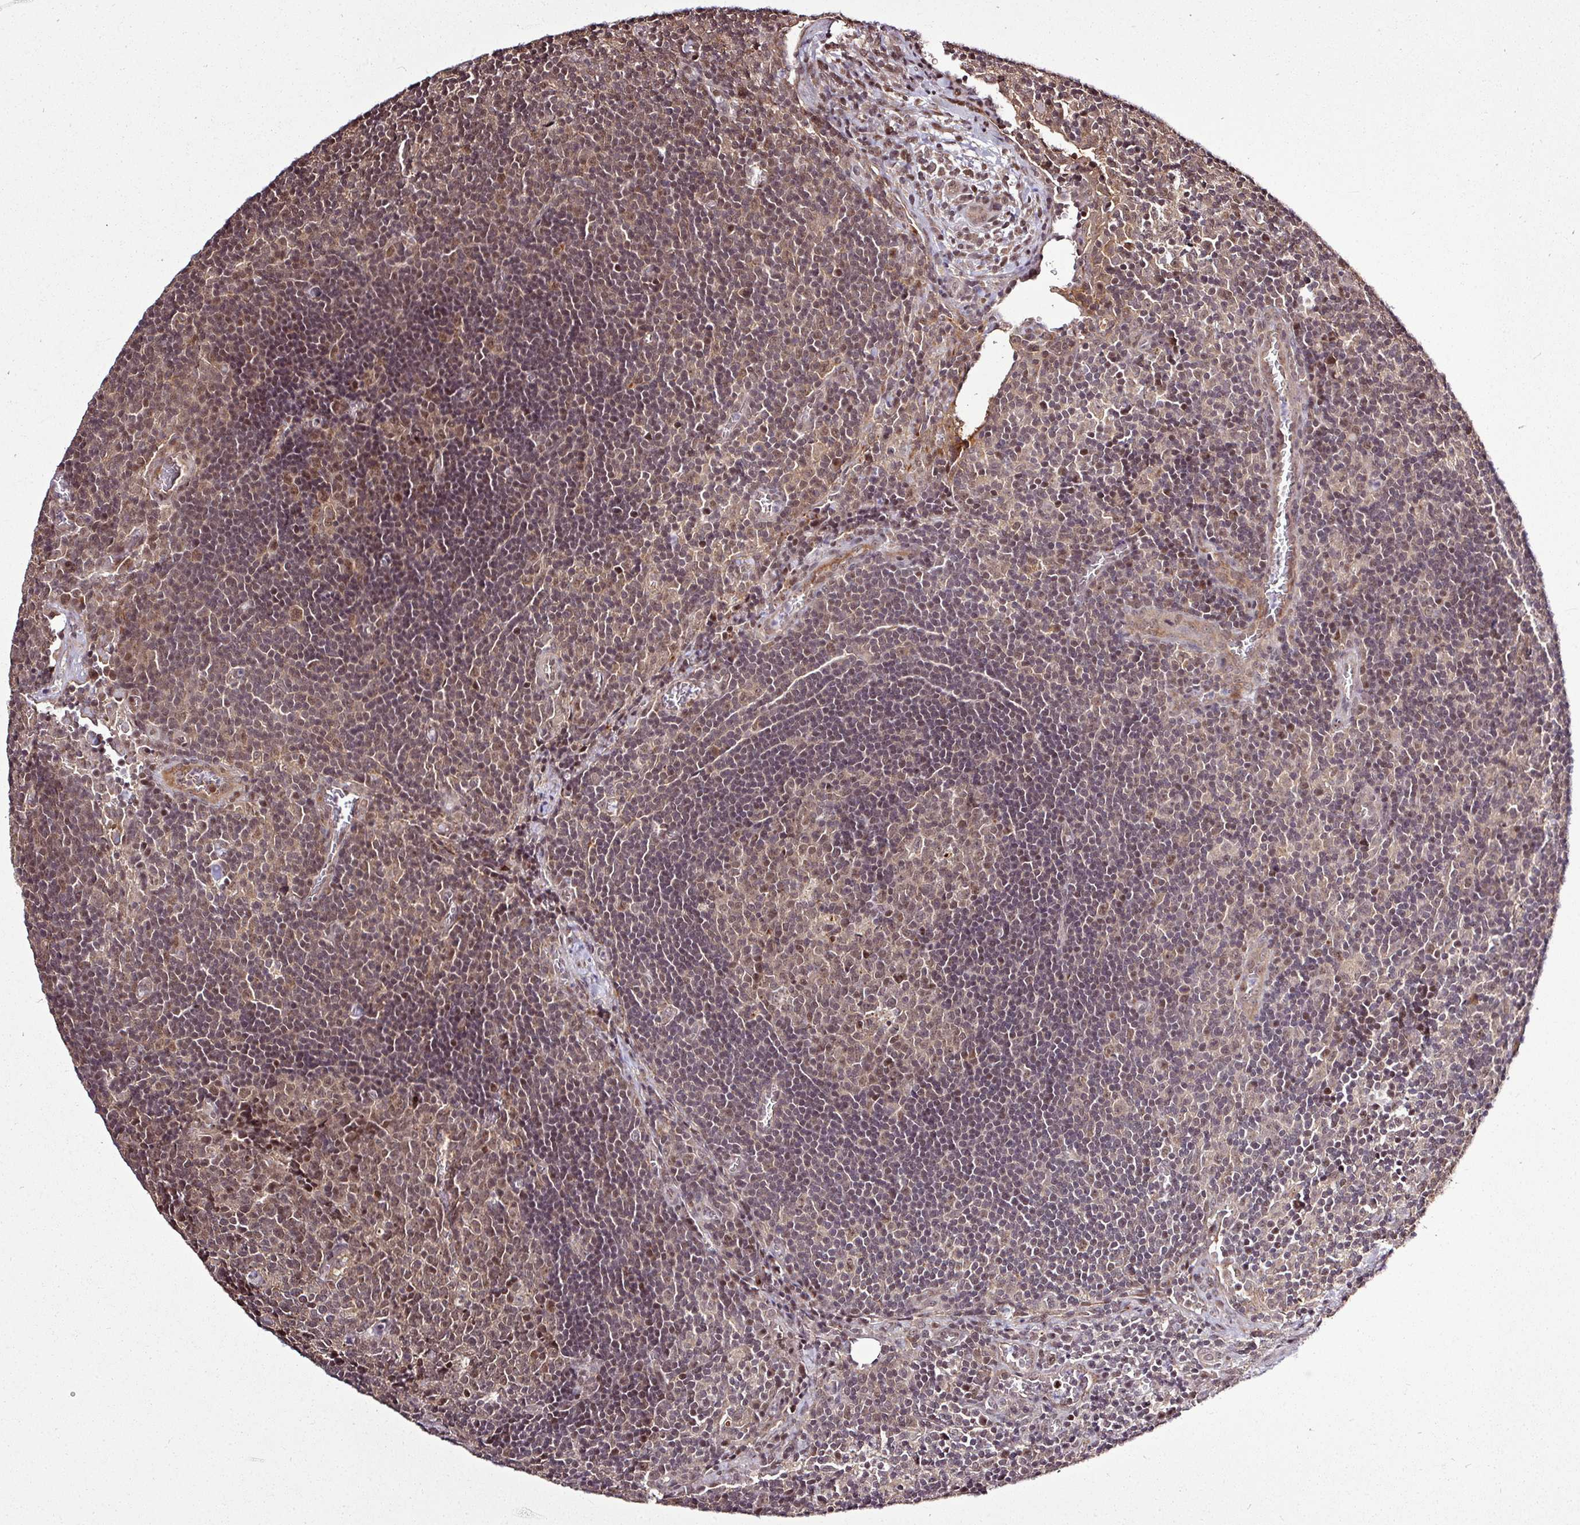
{"staining": {"intensity": "moderate", "quantity": ">75%", "location": "cytoplasmic/membranous,nuclear"}, "tissue": "lymph node", "cell_type": "Germinal center cells", "image_type": "normal", "snomed": [{"axis": "morphology", "description": "Normal tissue, NOS"}, {"axis": "topography", "description": "Lymph node"}], "caption": "Protein expression by IHC displays moderate cytoplasmic/membranous,nuclear staining in approximately >75% of germinal center cells in unremarkable lymph node. The staining is performed using DAB brown chromogen to label protein expression. The nuclei are counter-stained blue using hematoxylin.", "gene": "ITPKC", "patient": {"sex": "male", "age": 50}}